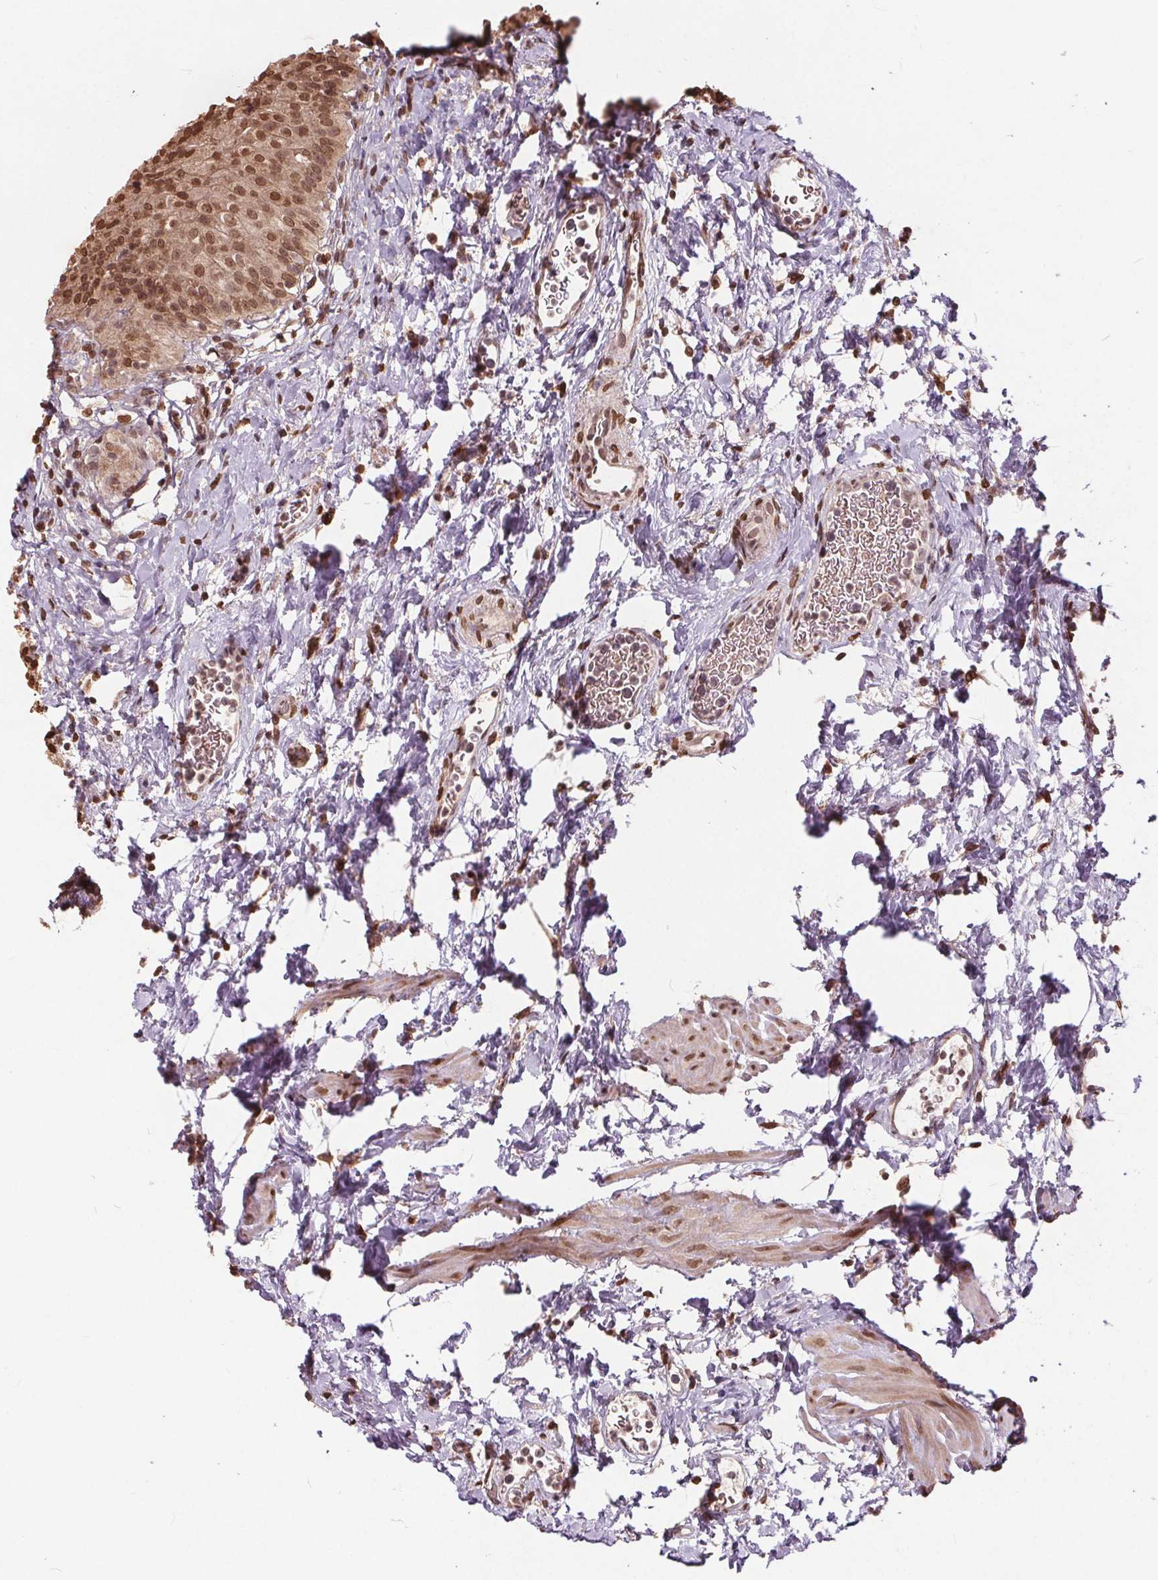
{"staining": {"intensity": "moderate", "quantity": ">75%", "location": "nuclear"}, "tissue": "urinary bladder", "cell_type": "Urothelial cells", "image_type": "normal", "snomed": [{"axis": "morphology", "description": "Normal tissue, NOS"}, {"axis": "topography", "description": "Urinary bladder"}], "caption": "Approximately >75% of urothelial cells in benign human urinary bladder exhibit moderate nuclear protein positivity as visualized by brown immunohistochemical staining.", "gene": "HIF1AN", "patient": {"sex": "male", "age": 76}}